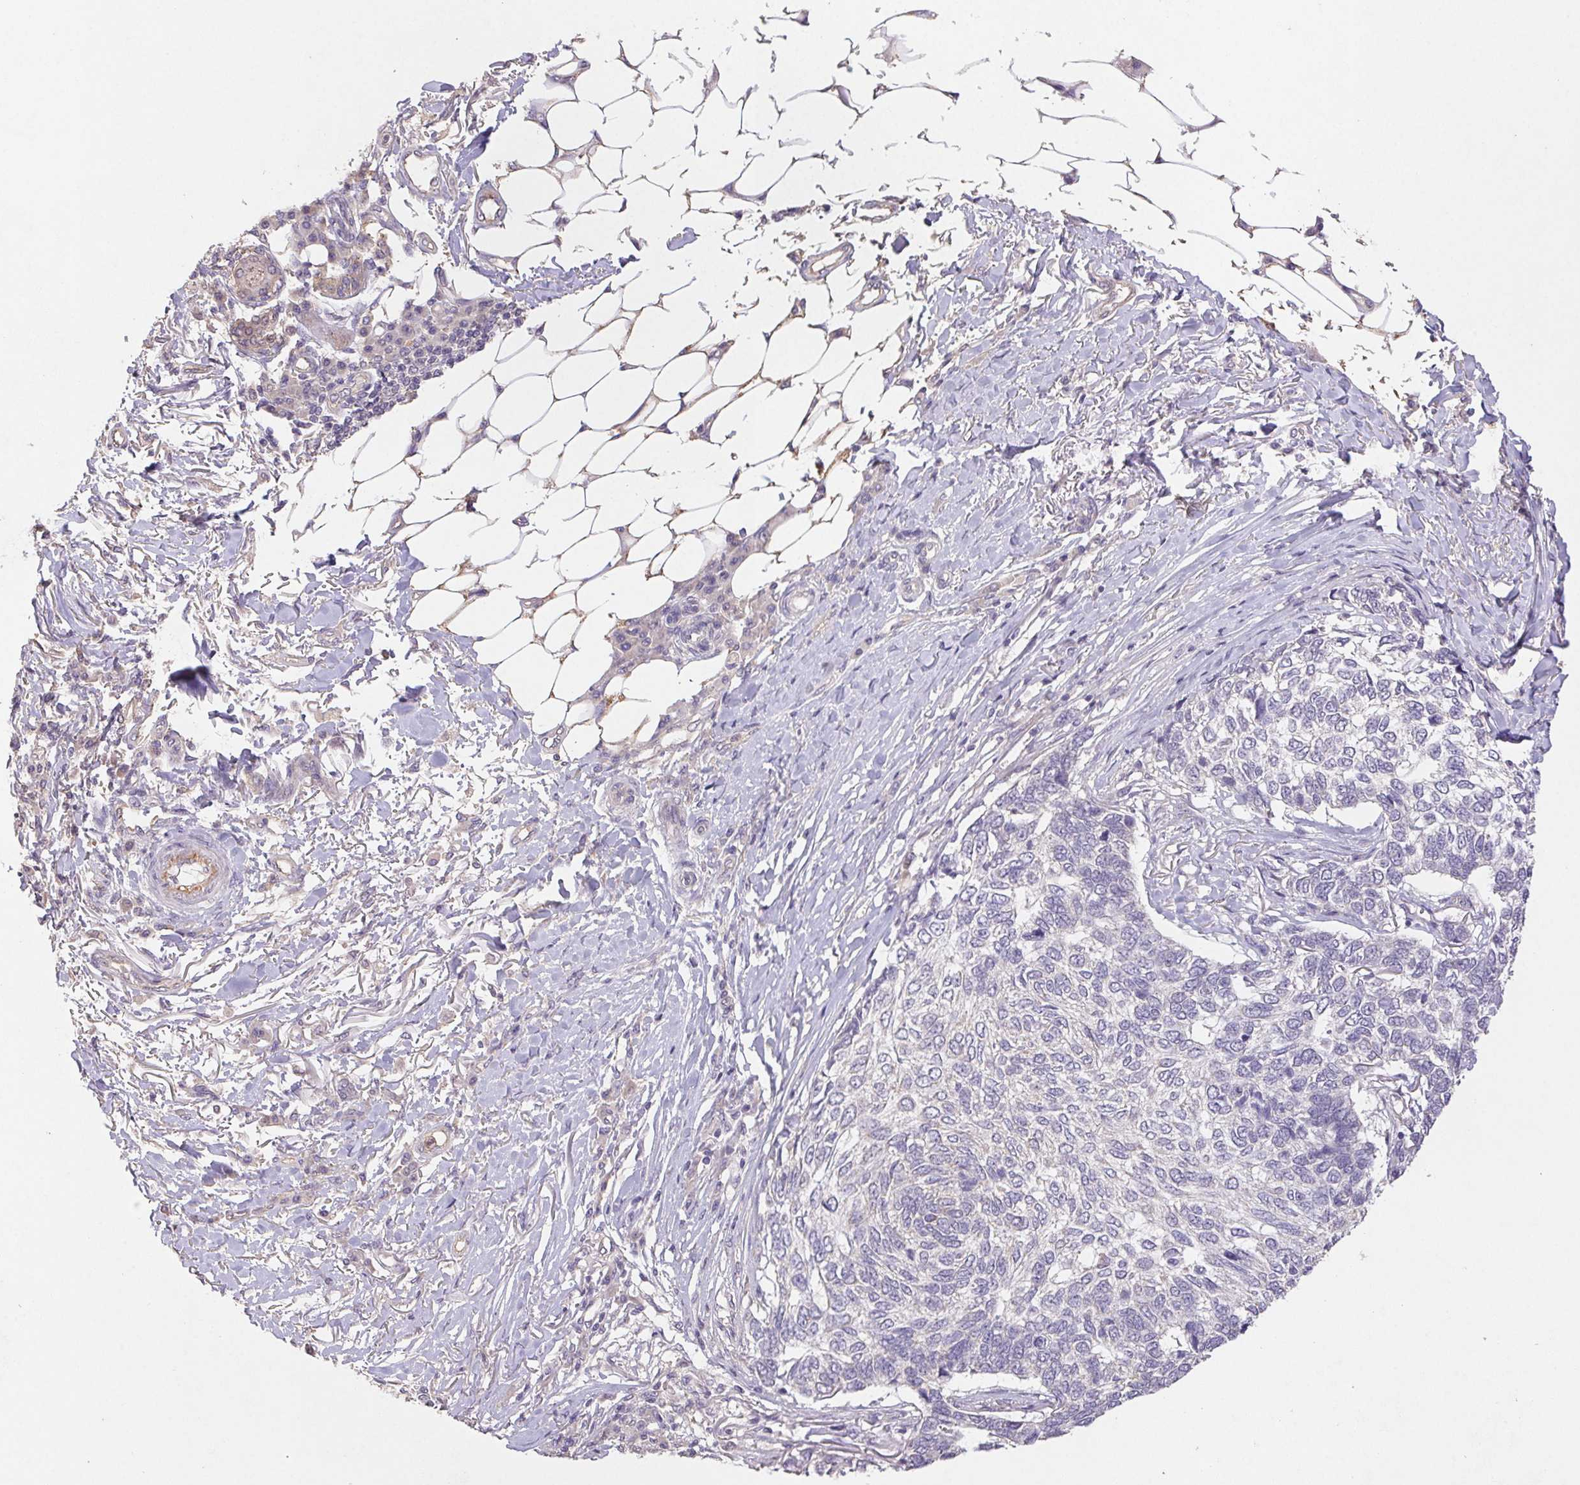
{"staining": {"intensity": "negative", "quantity": "none", "location": "none"}, "tissue": "skin cancer", "cell_type": "Tumor cells", "image_type": "cancer", "snomed": [{"axis": "morphology", "description": "Basal cell carcinoma"}, {"axis": "topography", "description": "Skin"}], "caption": "This is an immunohistochemistry photomicrograph of human skin cancer (basal cell carcinoma). There is no expression in tumor cells.", "gene": "RAB11A", "patient": {"sex": "female", "age": 65}}